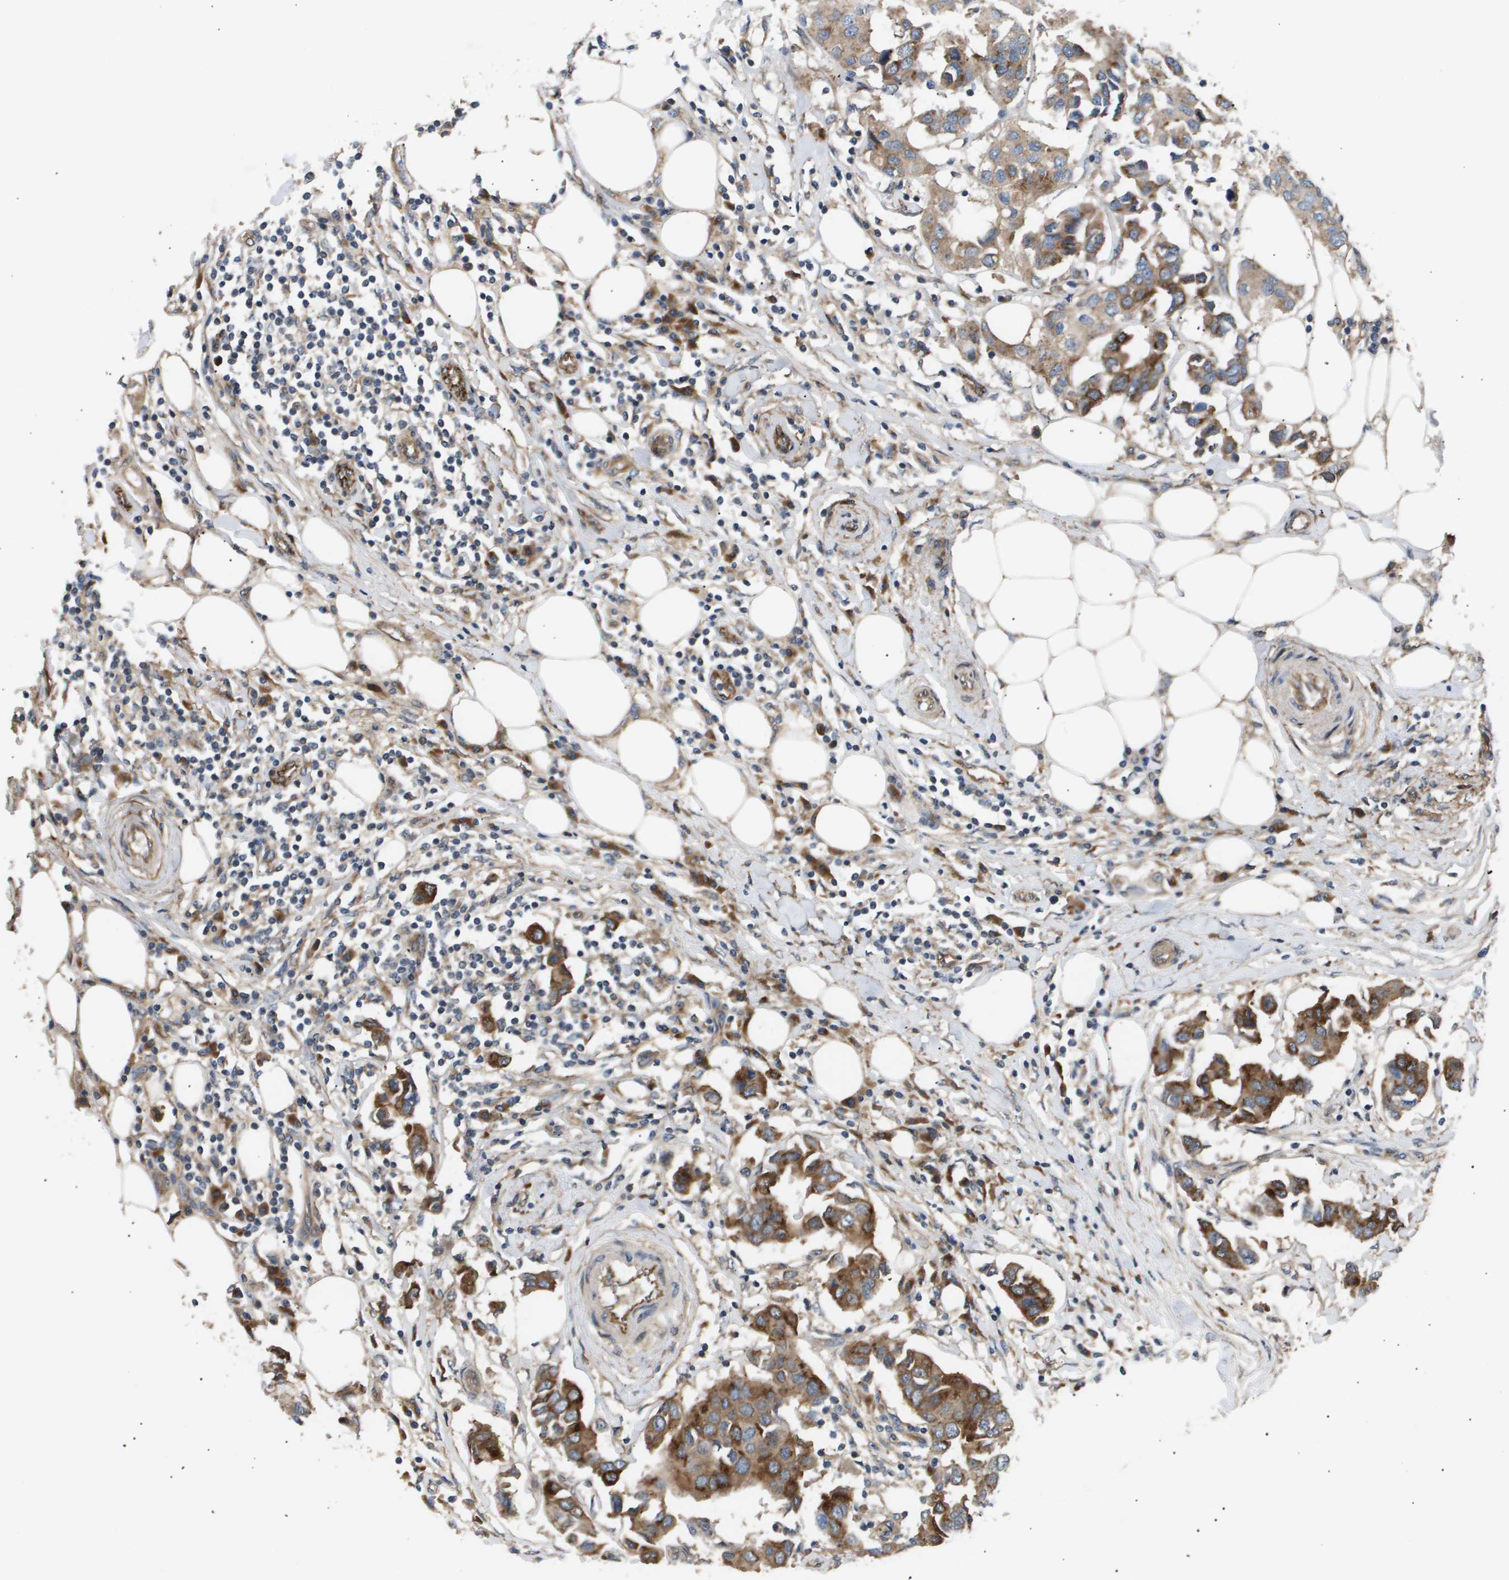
{"staining": {"intensity": "strong", "quantity": ">75%", "location": "cytoplasmic/membranous"}, "tissue": "breast cancer", "cell_type": "Tumor cells", "image_type": "cancer", "snomed": [{"axis": "morphology", "description": "Duct carcinoma"}, {"axis": "topography", "description": "Breast"}], "caption": "A high amount of strong cytoplasmic/membranous staining is identified in approximately >75% of tumor cells in breast cancer (infiltrating ductal carcinoma) tissue. The protein is stained brown, and the nuclei are stained in blue (DAB IHC with brightfield microscopy, high magnification).", "gene": "LYSMD3", "patient": {"sex": "female", "age": 80}}